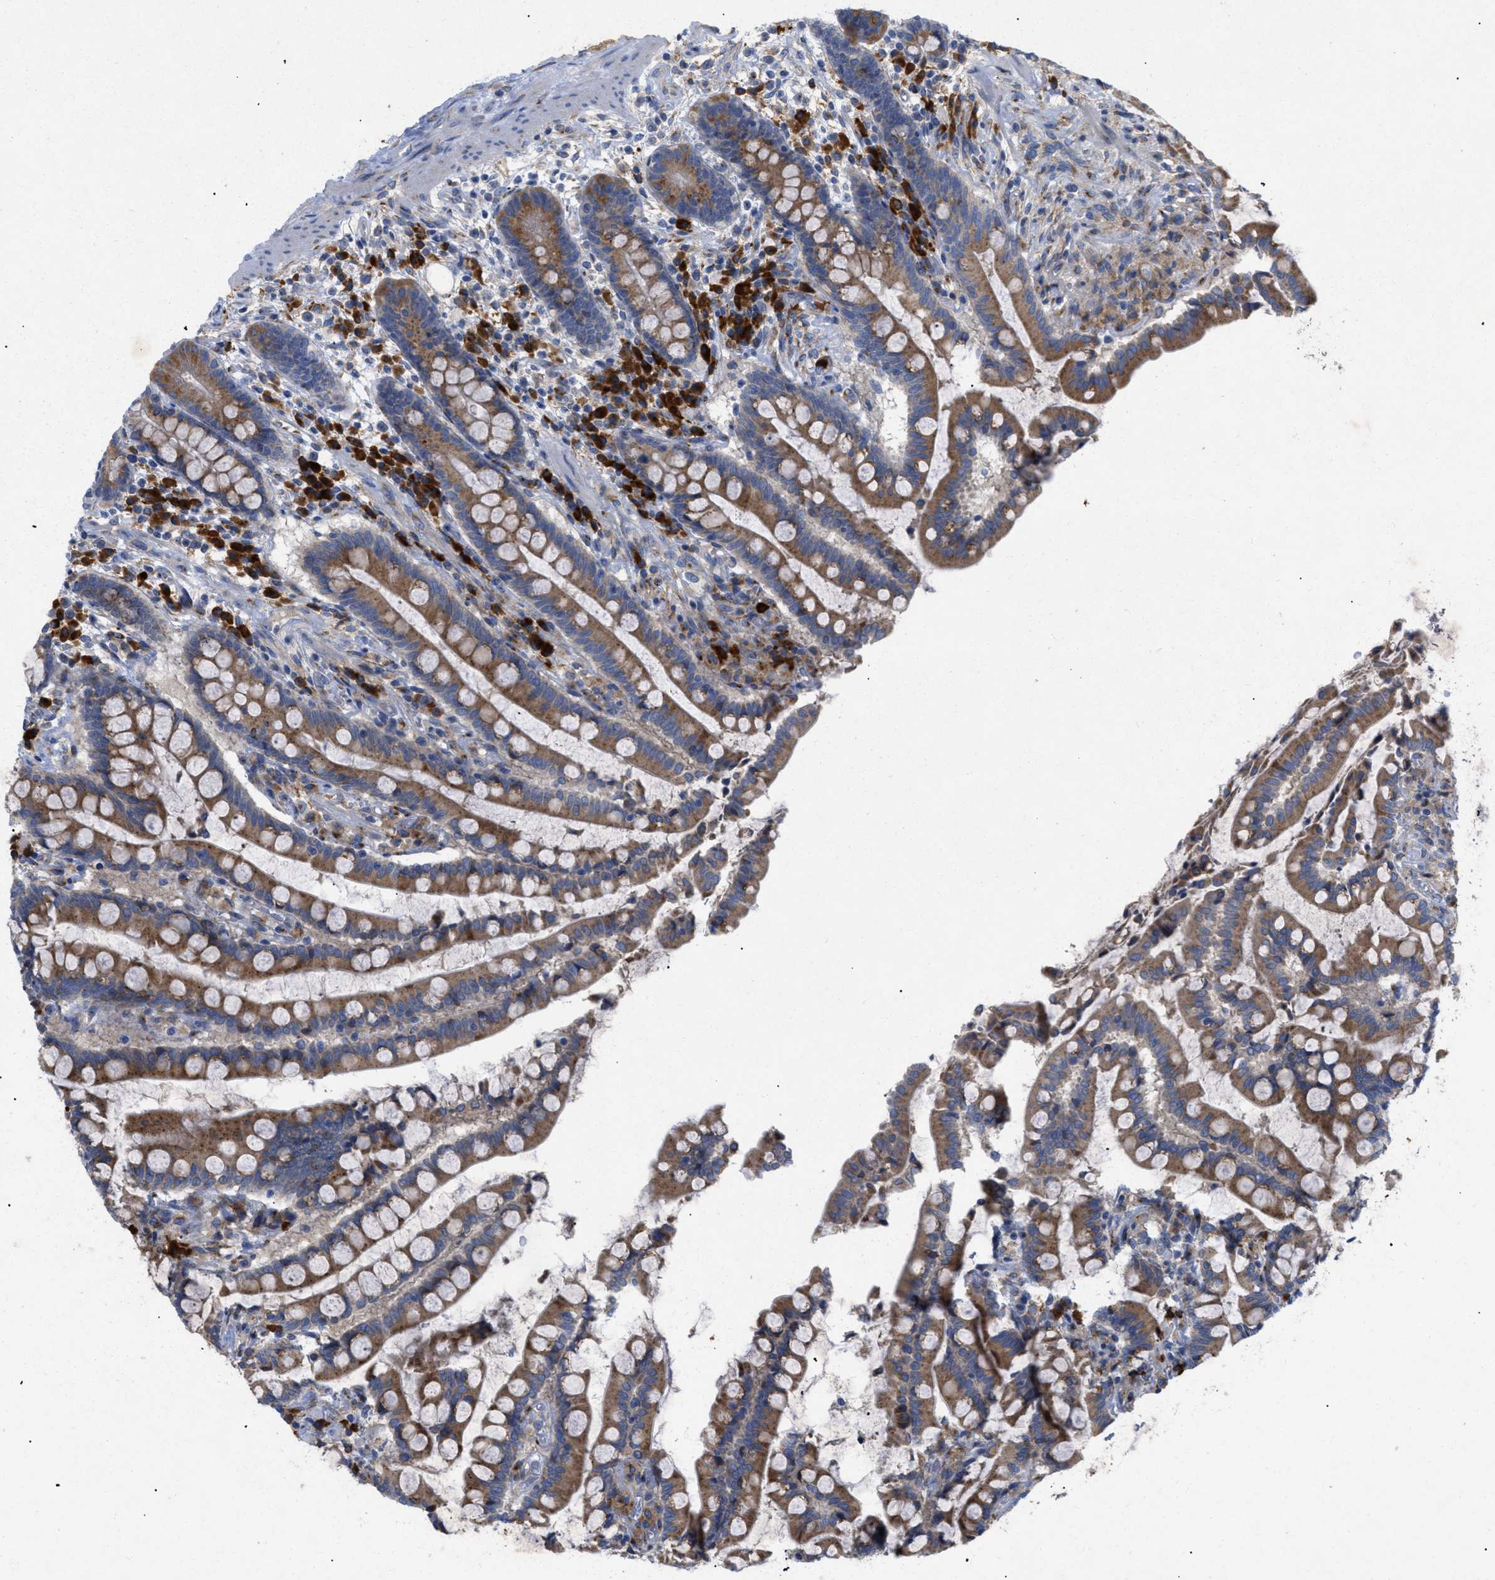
{"staining": {"intensity": "weak", "quantity": ">75%", "location": "cytoplasmic/membranous"}, "tissue": "colon", "cell_type": "Endothelial cells", "image_type": "normal", "snomed": [{"axis": "morphology", "description": "Normal tissue, NOS"}, {"axis": "topography", "description": "Colon"}], "caption": "Colon stained with a brown dye demonstrates weak cytoplasmic/membranous positive staining in about >75% of endothelial cells.", "gene": "SLC50A1", "patient": {"sex": "male", "age": 73}}